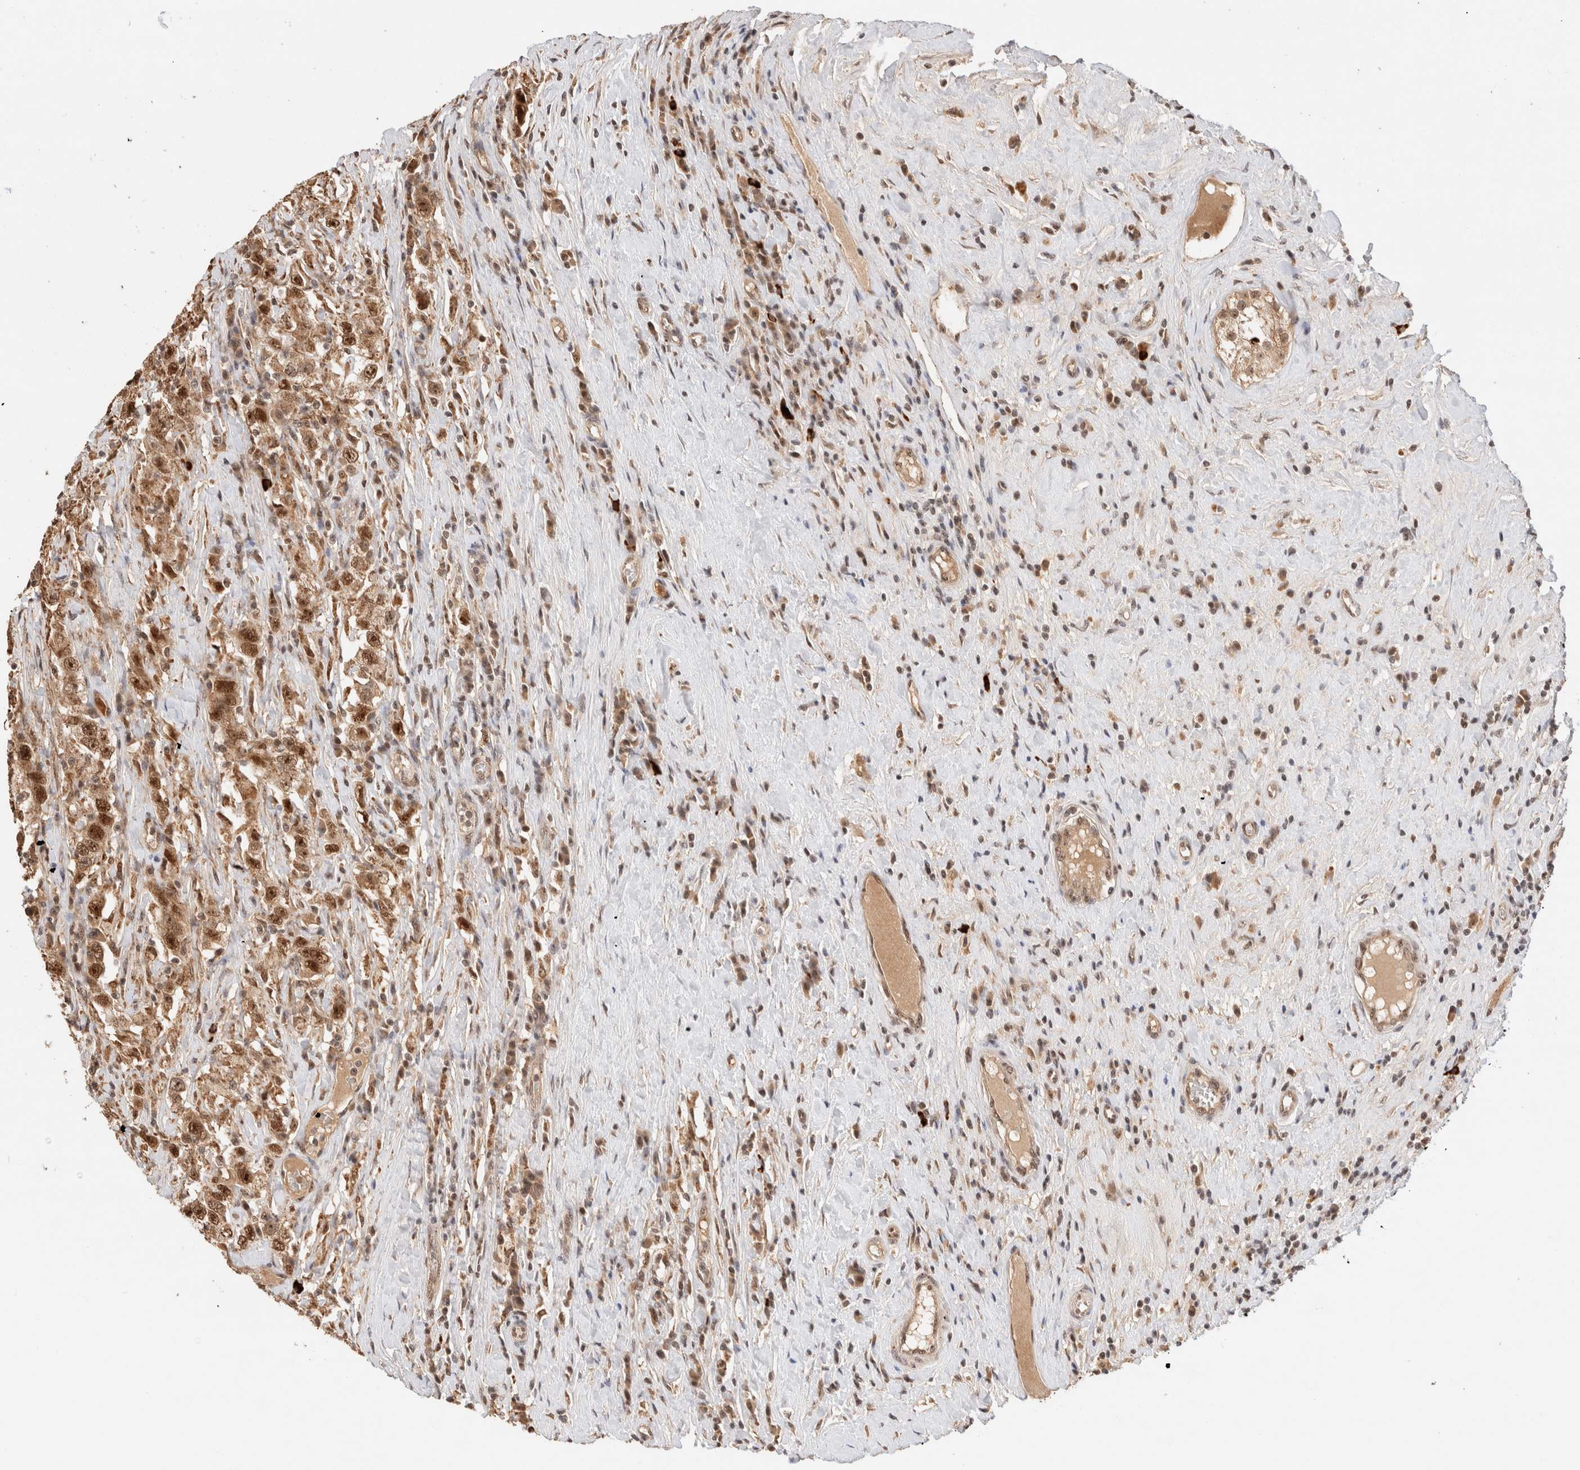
{"staining": {"intensity": "moderate", "quantity": ">75%", "location": "cytoplasmic/membranous,nuclear"}, "tissue": "testis cancer", "cell_type": "Tumor cells", "image_type": "cancer", "snomed": [{"axis": "morphology", "description": "Seminoma, NOS"}, {"axis": "topography", "description": "Testis"}], "caption": "Immunohistochemistry staining of testis cancer (seminoma), which displays medium levels of moderate cytoplasmic/membranous and nuclear expression in approximately >75% of tumor cells indicating moderate cytoplasmic/membranous and nuclear protein positivity. The staining was performed using DAB (brown) for protein detection and nuclei were counterstained in hematoxylin (blue).", "gene": "MPHOSPH6", "patient": {"sex": "male", "age": 41}}